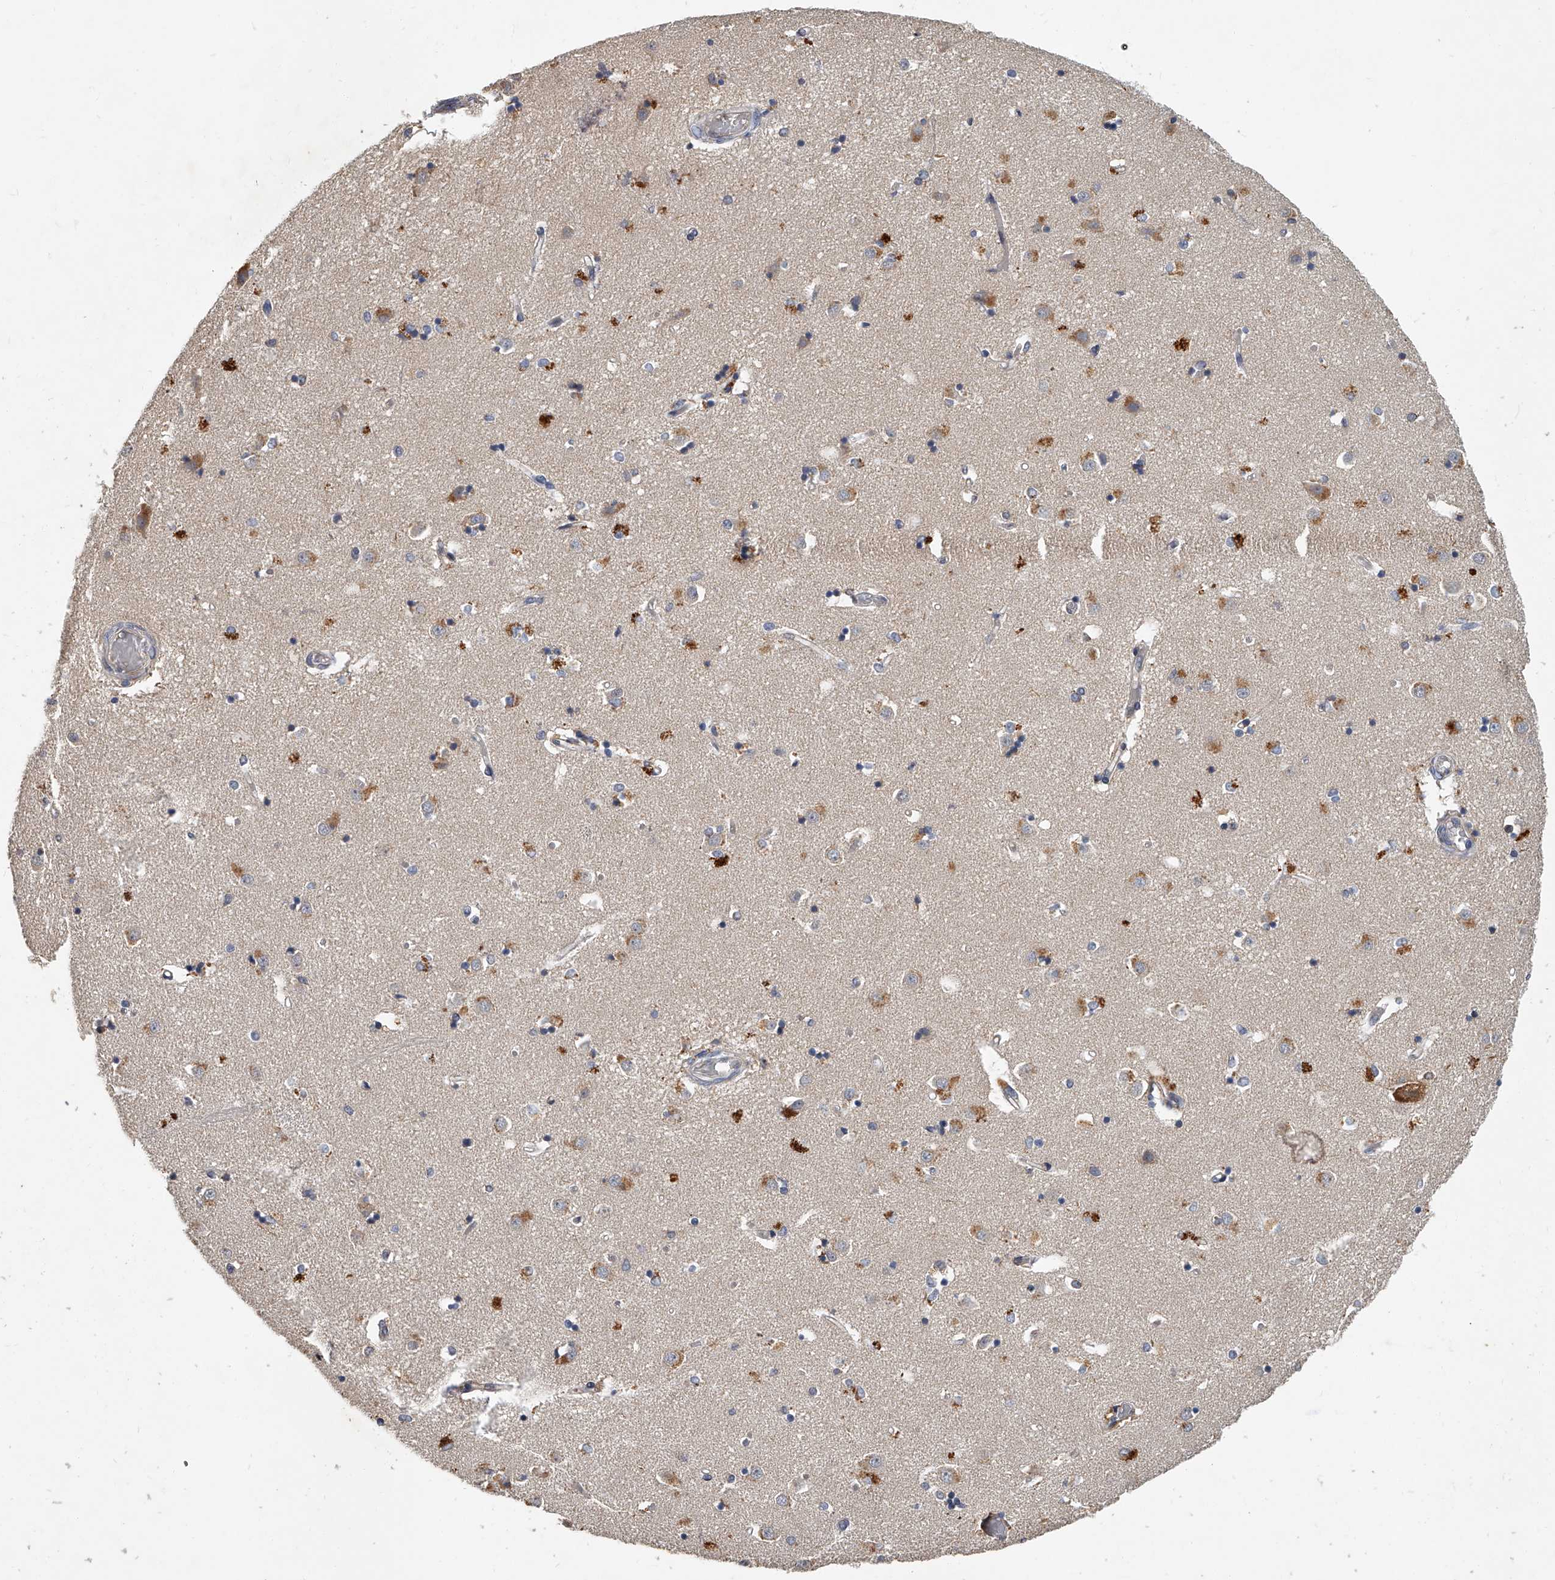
{"staining": {"intensity": "moderate", "quantity": "<25%", "location": "cytoplasmic/membranous"}, "tissue": "caudate", "cell_type": "Glial cells", "image_type": "normal", "snomed": [{"axis": "morphology", "description": "Normal tissue, NOS"}, {"axis": "topography", "description": "Lateral ventricle wall"}], "caption": "This histopathology image exhibits immunohistochemistry (IHC) staining of benign human caudate, with low moderate cytoplasmic/membranous staining in approximately <25% of glial cells.", "gene": "JAG2", "patient": {"sex": "male", "age": 45}}